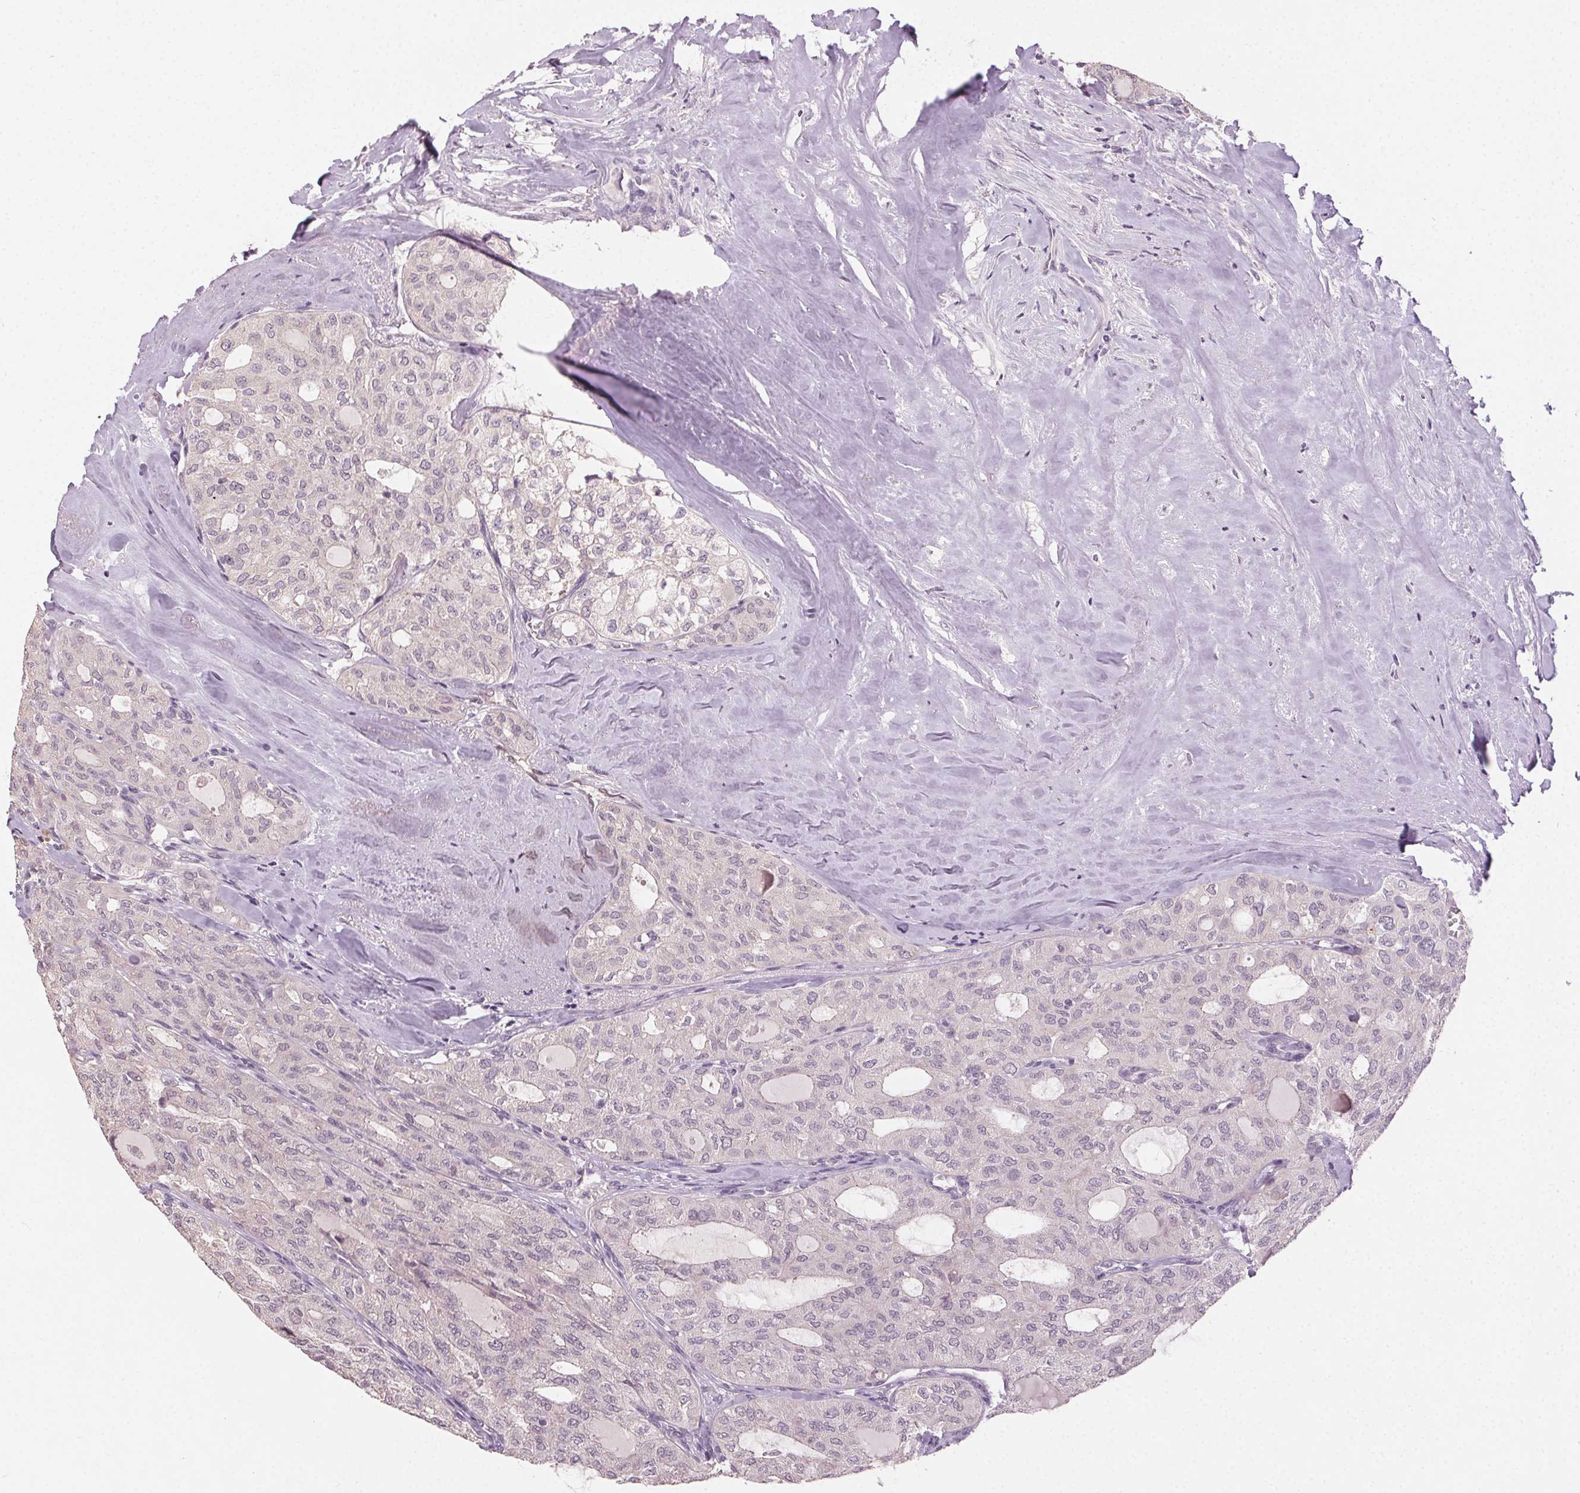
{"staining": {"intensity": "negative", "quantity": "none", "location": "none"}, "tissue": "thyroid cancer", "cell_type": "Tumor cells", "image_type": "cancer", "snomed": [{"axis": "morphology", "description": "Follicular adenoma carcinoma, NOS"}, {"axis": "topography", "description": "Thyroid gland"}], "caption": "A high-resolution photomicrograph shows immunohistochemistry staining of thyroid cancer (follicular adenoma carcinoma), which demonstrates no significant positivity in tumor cells.", "gene": "CLTRN", "patient": {"sex": "male", "age": 75}}